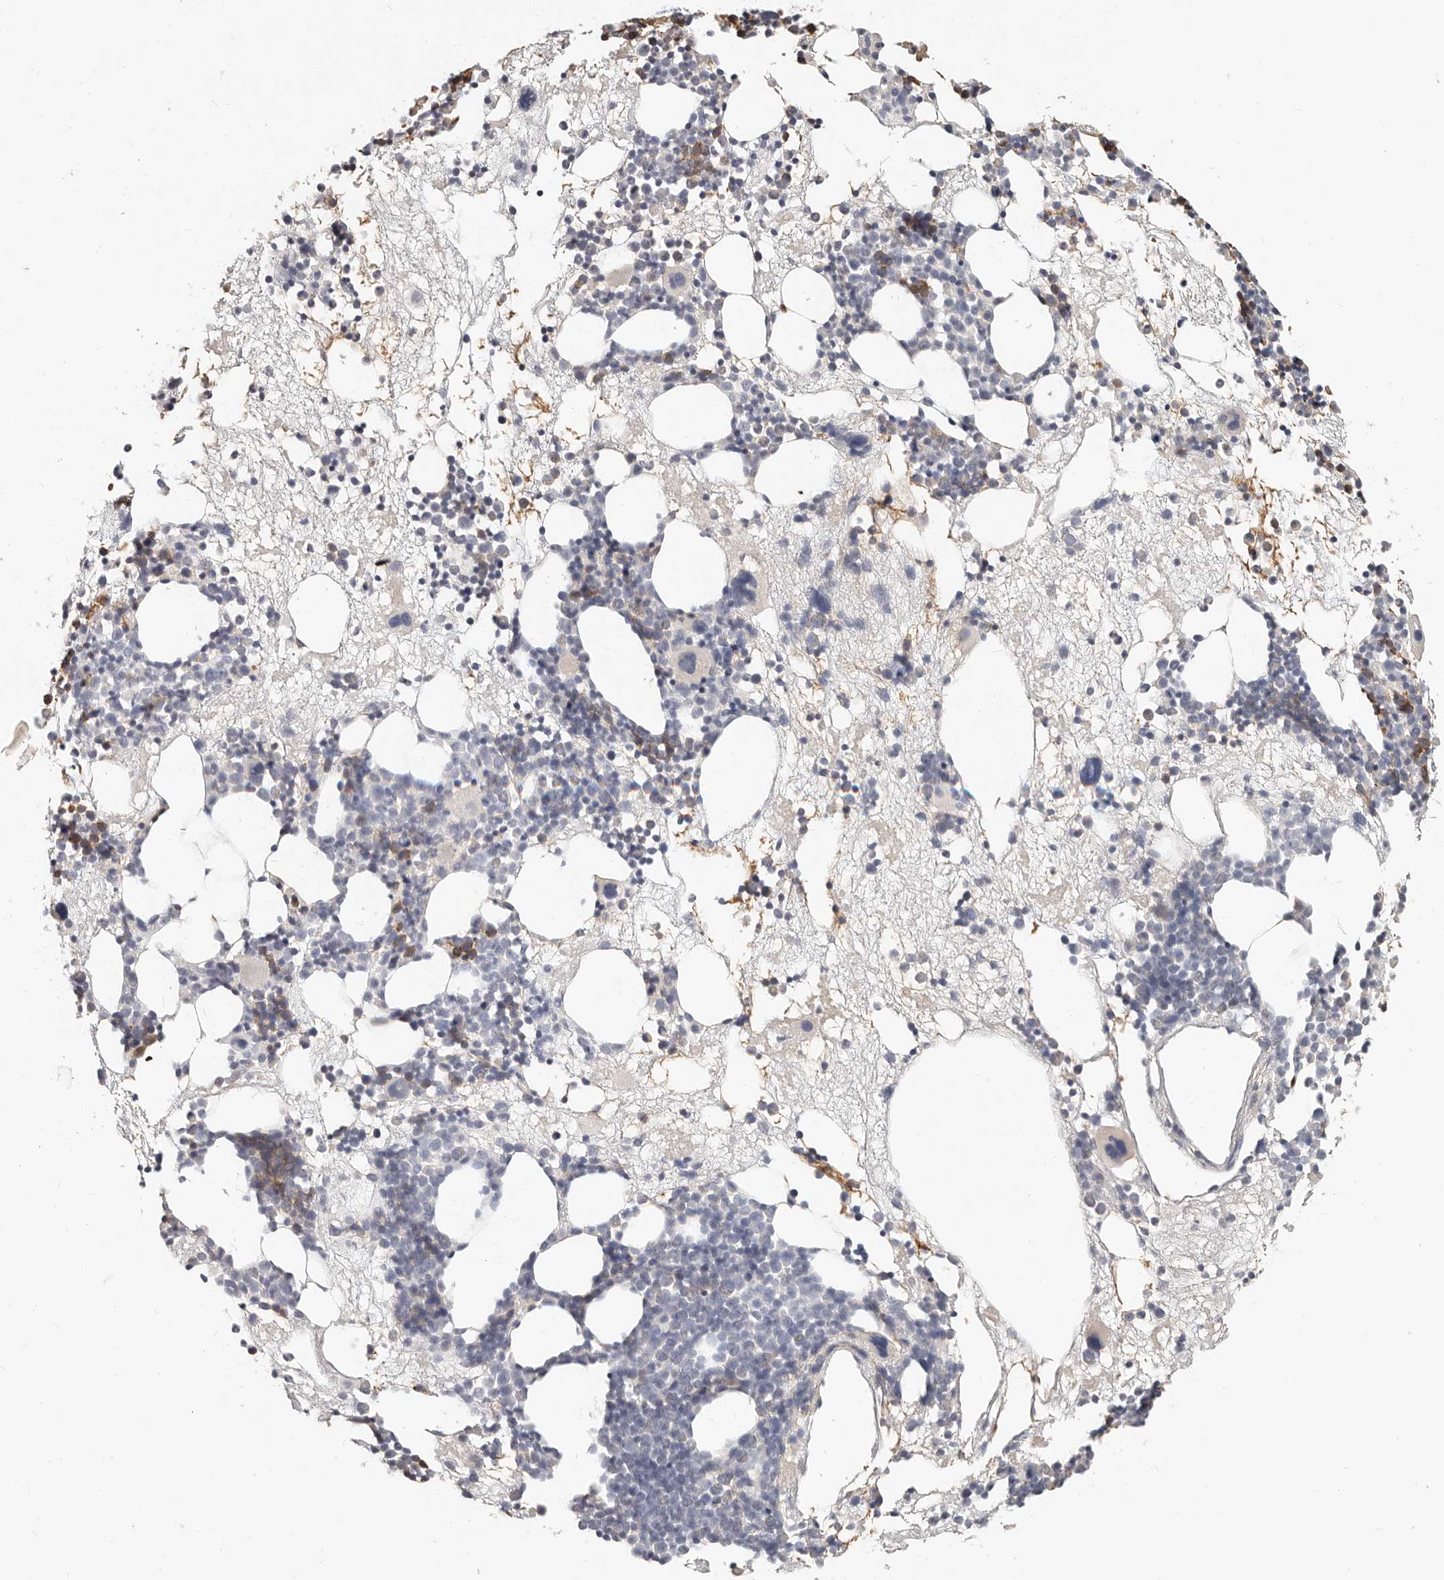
{"staining": {"intensity": "moderate", "quantity": "<25%", "location": "cytoplasmic/membranous"}, "tissue": "bone marrow", "cell_type": "Hematopoietic cells", "image_type": "normal", "snomed": [{"axis": "morphology", "description": "Normal tissue, NOS"}, {"axis": "topography", "description": "Bone marrow"}], "caption": "The photomicrograph shows staining of benign bone marrow, revealing moderate cytoplasmic/membranous protein staining (brown color) within hematopoietic cells. The staining was performed using DAB to visualize the protein expression in brown, while the nuclei were stained in blue with hematoxylin (Magnification: 20x).", "gene": "TMEM63B", "patient": {"sex": "male", "age": 50}}